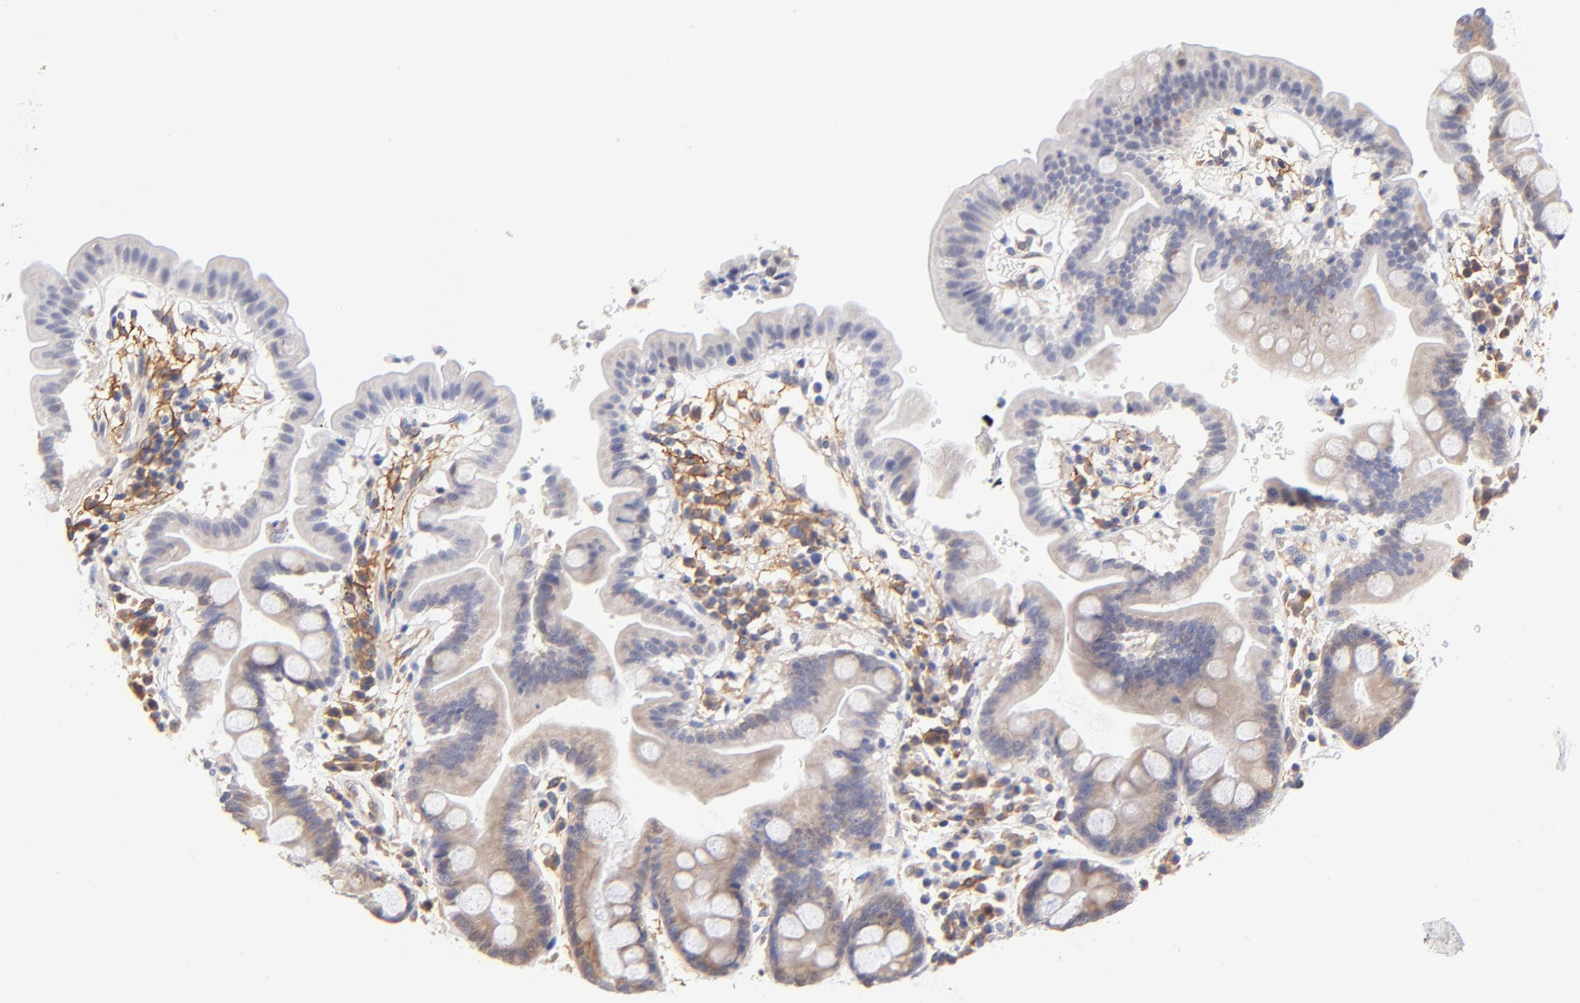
{"staining": {"intensity": "weak", "quantity": ">75%", "location": "cytoplasmic/membranous"}, "tissue": "duodenum", "cell_type": "Glandular cells", "image_type": "normal", "snomed": [{"axis": "morphology", "description": "Normal tissue, NOS"}, {"axis": "topography", "description": "Duodenum"}], "caption": "Duodenum stained with immunohistochemistry reveals weak cytoplasmic/membranous positivity in about >75% of glandular cells. (DAB = brown stain, brightfield microscopy at high magnification).", "gene": "PTK7", "patient": {"sex": "male", "age": 50}}